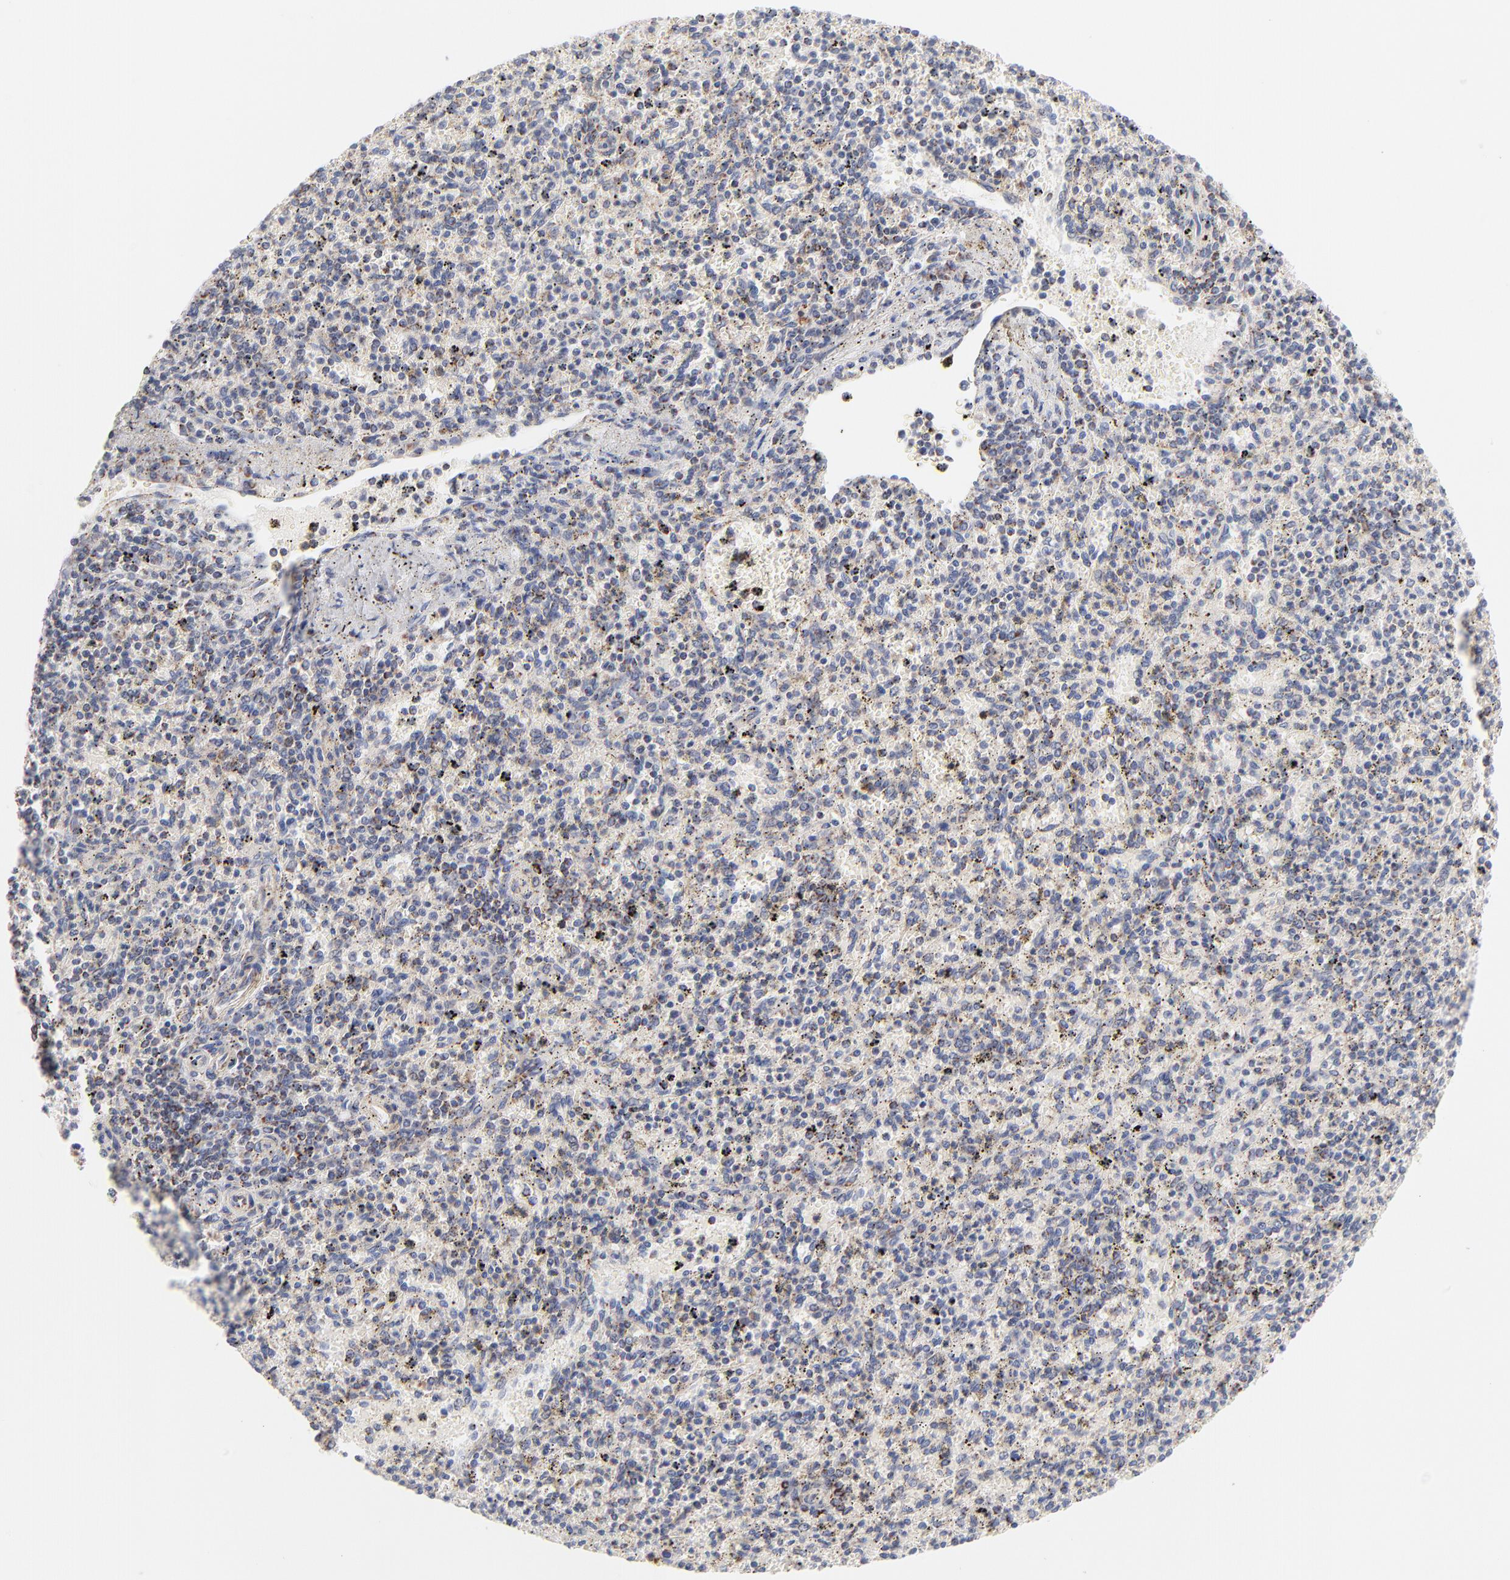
{"staining": {"intensity": "negative", "quantity": "none", "location": "none"}, "tissue": "spleen", "cell_type": "Cells in red pulp", "image_type": "normal", "snomed": [{"axis": "morphology", "description": "Normal tissue, NOS"}, {"axis": "topography", "description": "Spleen"}], "caption": "Cells in red pulp show no significant protein staining in benign spleen. Nuclei are stained in blue.", "gene": "MRPL58", "patient": {"sex": "male", "age": 72}}